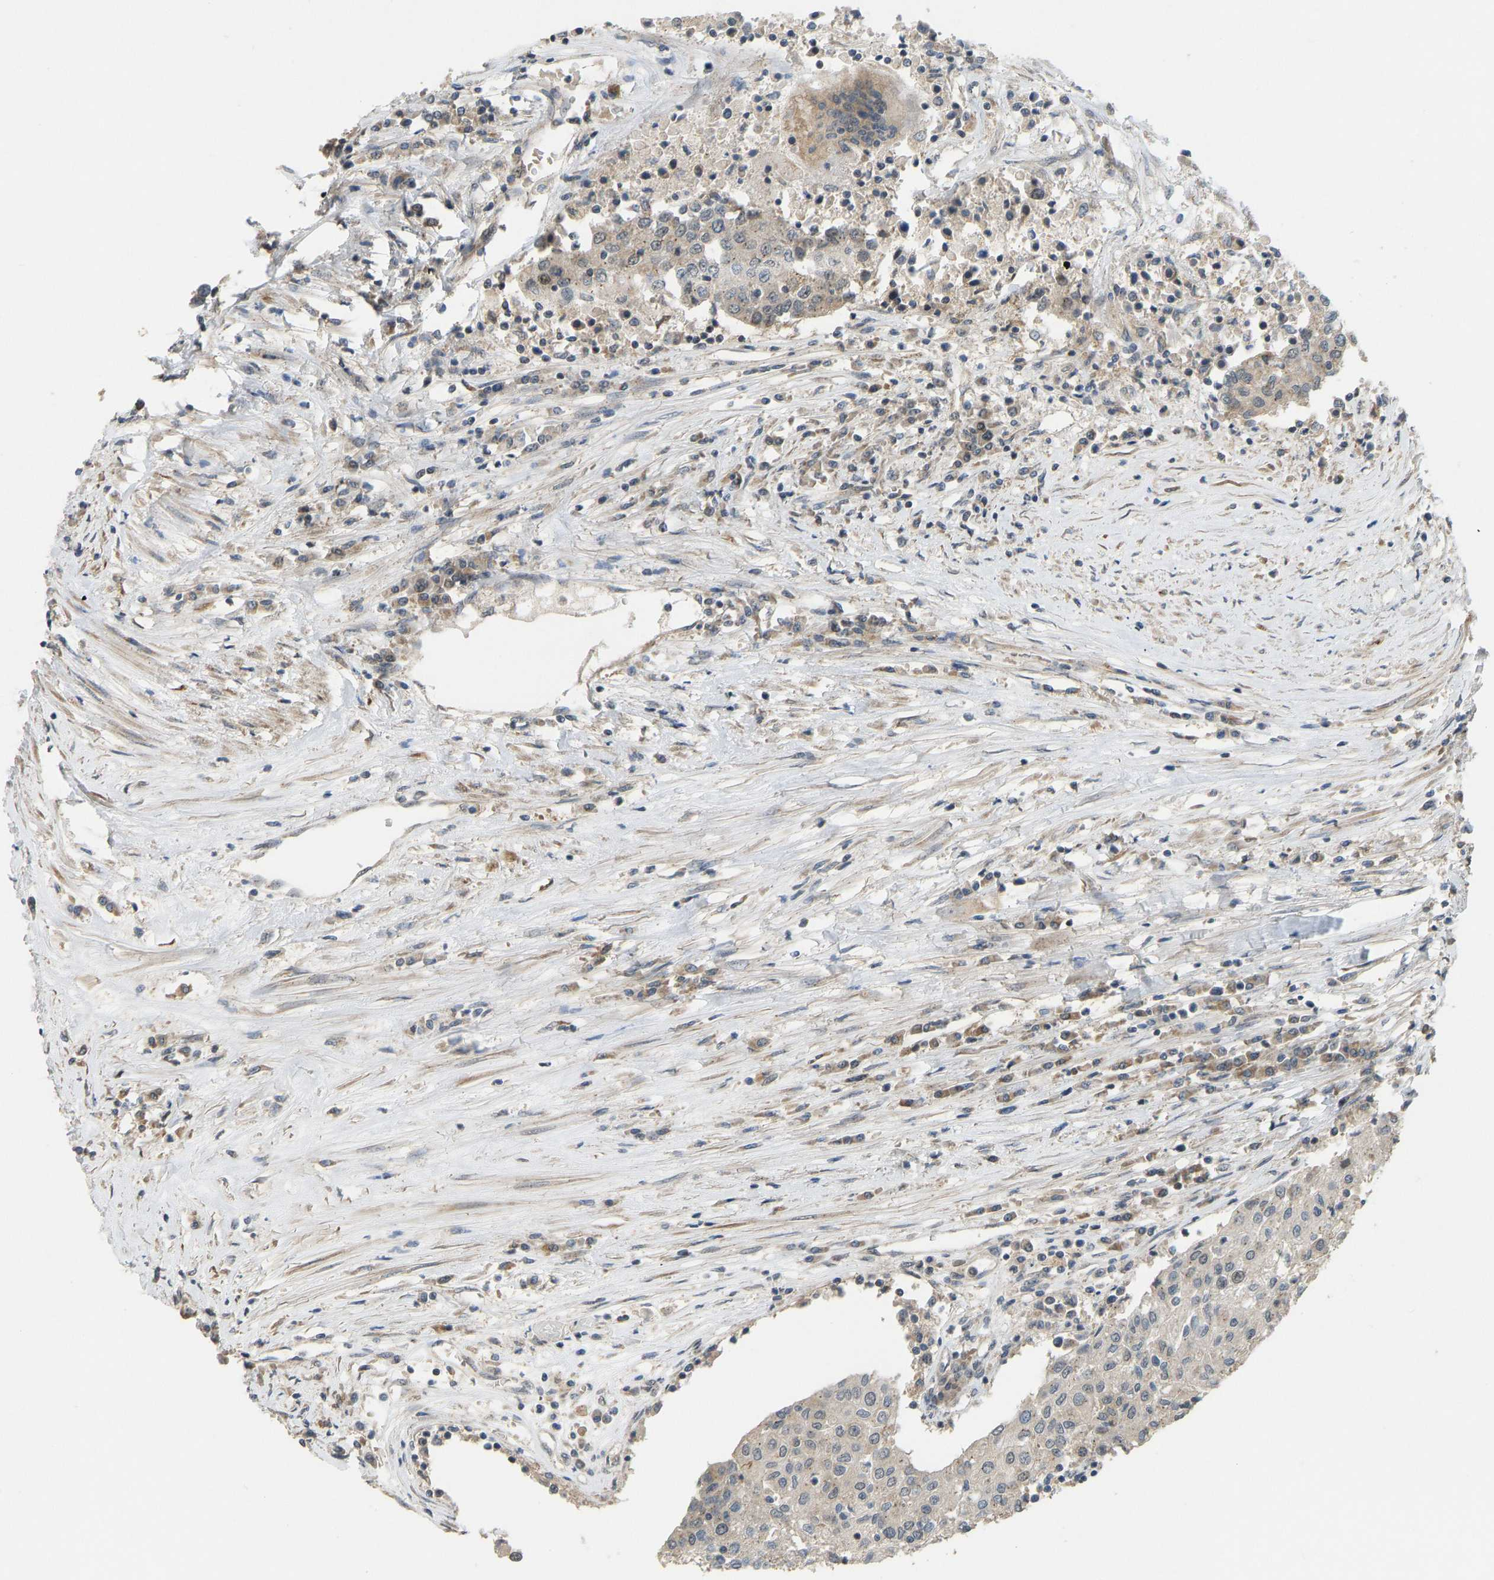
{"staining": {"intensity": "weak", "quantity": "<25%", "location": "cytoplasmic/membranous,nuclear"}, "tissue": "urothelial cancer", "cell_type": "Tumor cells", "image_type": "cancer", "snomed": [{"axis": "morphology", "description": "Urothelial carcinoma, High grade"}, {"axis": "topography", "description": "Urinary bladder"}], "caption": "This is a photomicrograph of IHC staining of urothelial carcinoma (high-grade), which shows no expression in tumor cells. (DAB (3,3'-diaminobenzidine) immunohistochemistry visualized using brightfield microscopy, high magnification).", "gene": "ACADS", "patient": {"sex": "female", "age": 85}}